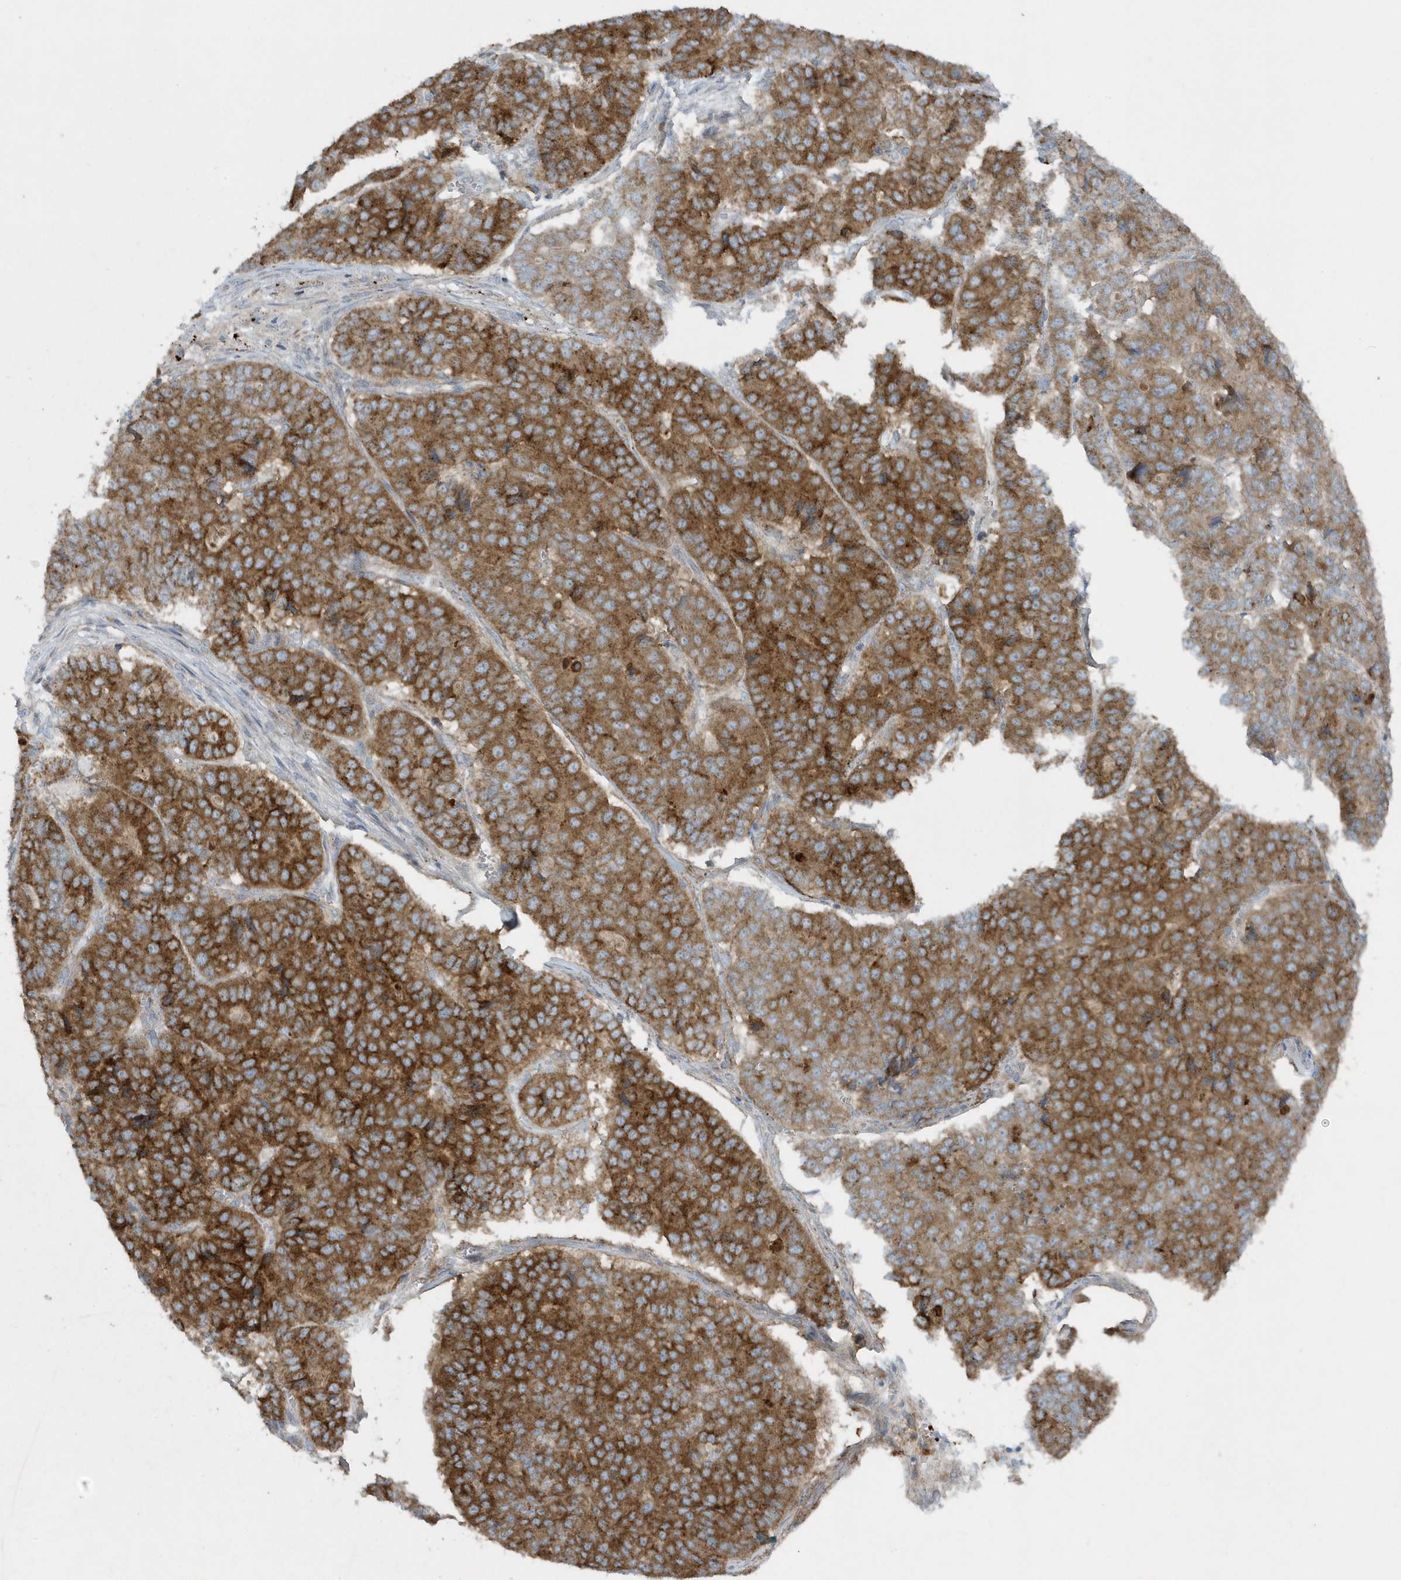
{"staining": {"intensity": "strong", "quantity": "25%-75%", "location": "cytoplasmic/membranous"}, "tissue": "pancreatic cancer", "cell_type": "Tumor cells", "image_type": "cancer", "snomed": [{"axis": "morphology", "description": "Adenocarcinoma, NOS"}, {"axis": "topography", "description": "Pancreas"}], "caption": "The histopathology image reveals staining of adenocarcinoma (pancreatic), revealing strong cytoplasmic/membranous protein positivity (brown color) within tumor cells.", "gene": "SLC38A2", "patient": {"sex": "male", "age": 50}}